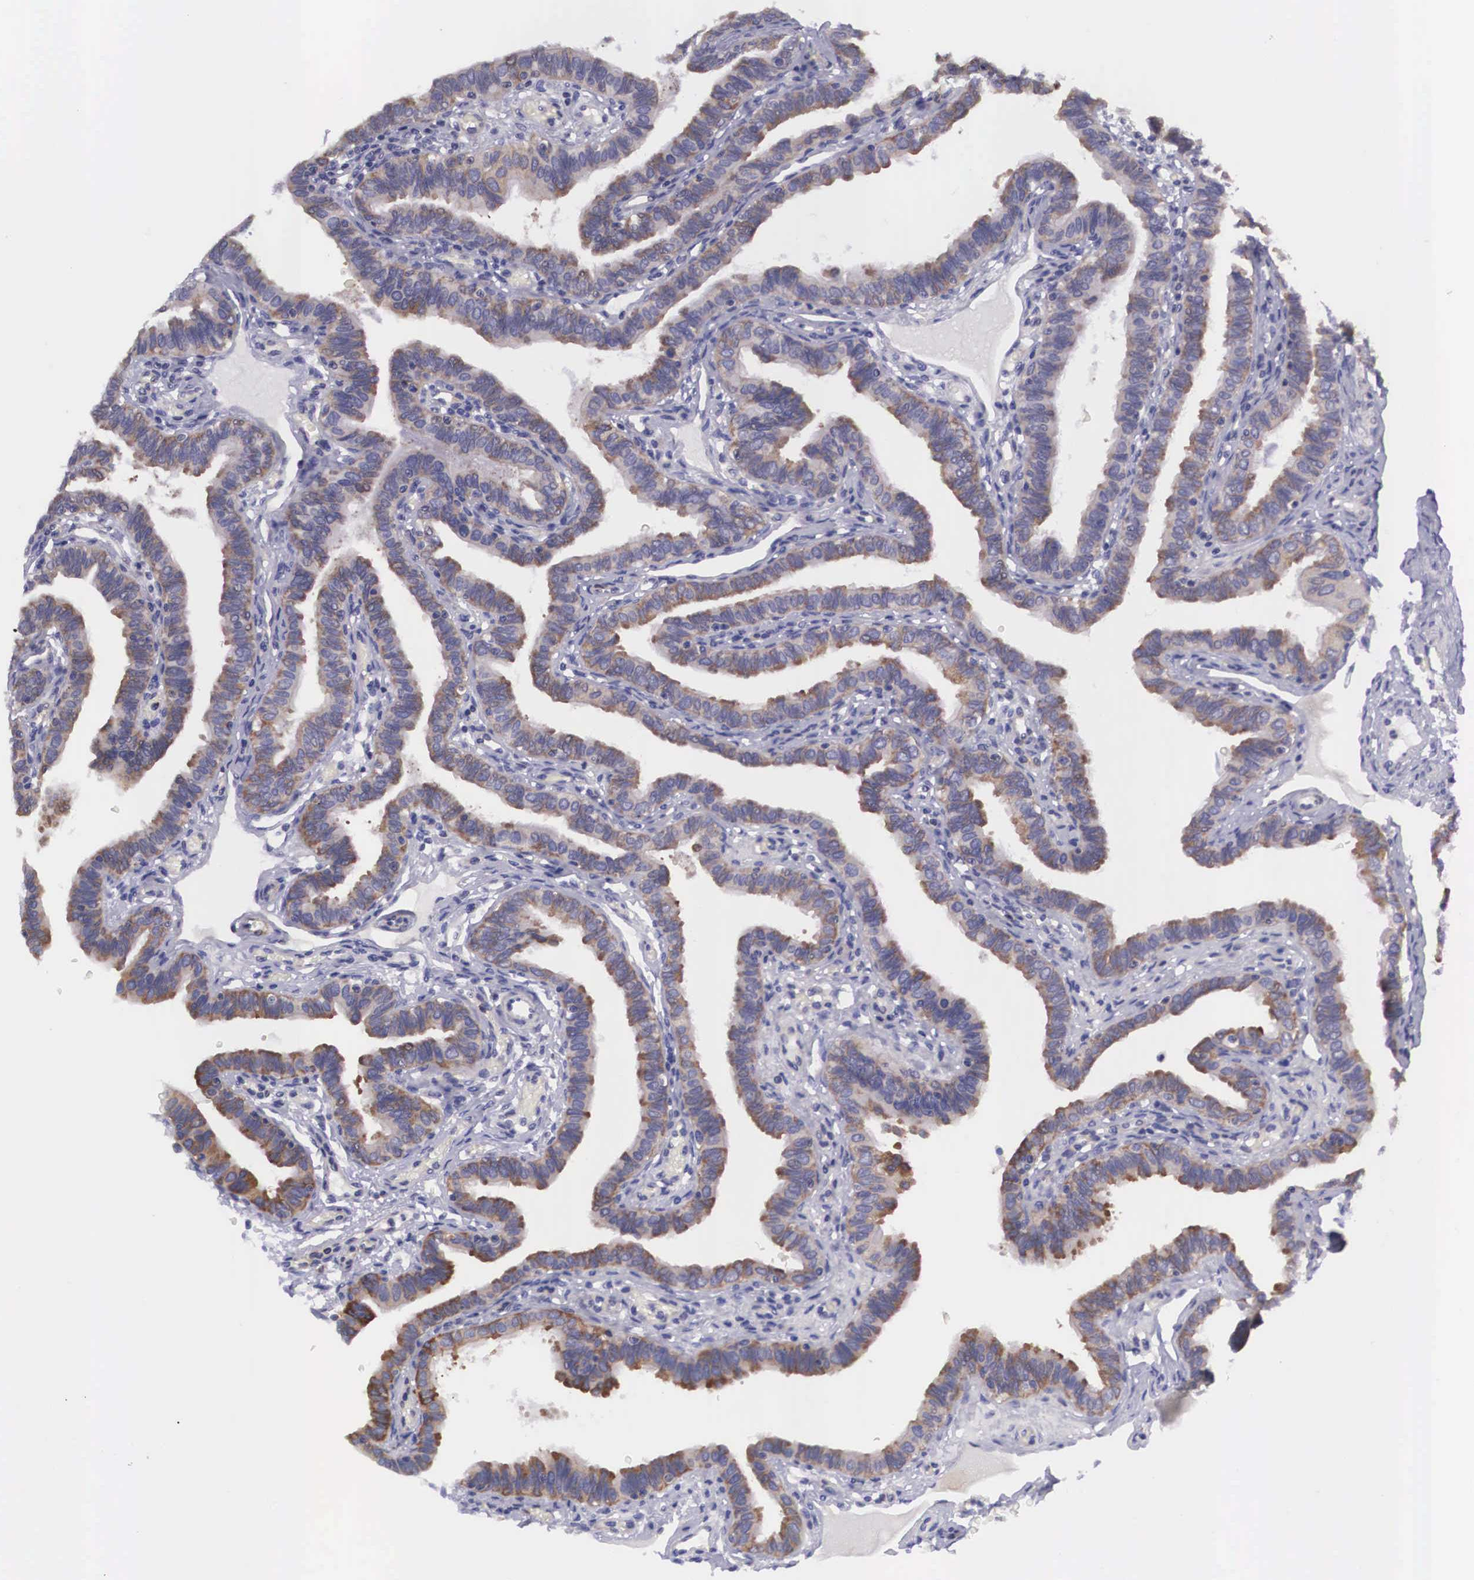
{"staining": {"intensity": "moderate", "quantity": "25%-75%", "location": "cytoplasmic/membranous"}, "tissue": "fallopian tube", "cell_type": "Glandular cells", "image_type": "normal", "snomed": [{"axis": "morphology", "description": "Normal tissue, NOS"}, {"axis": "topography", "description": "Fallopian tube"}], "caption": "Immunohistochemistry (IHC) of unremarkable human fallopian tube reveals medium levels of moderate cytoplasmic/membranous positivity in about 25%-75% of glandular cells.", "gene": "BCAR1", "patient": {"sex": "female", "age": 38}}